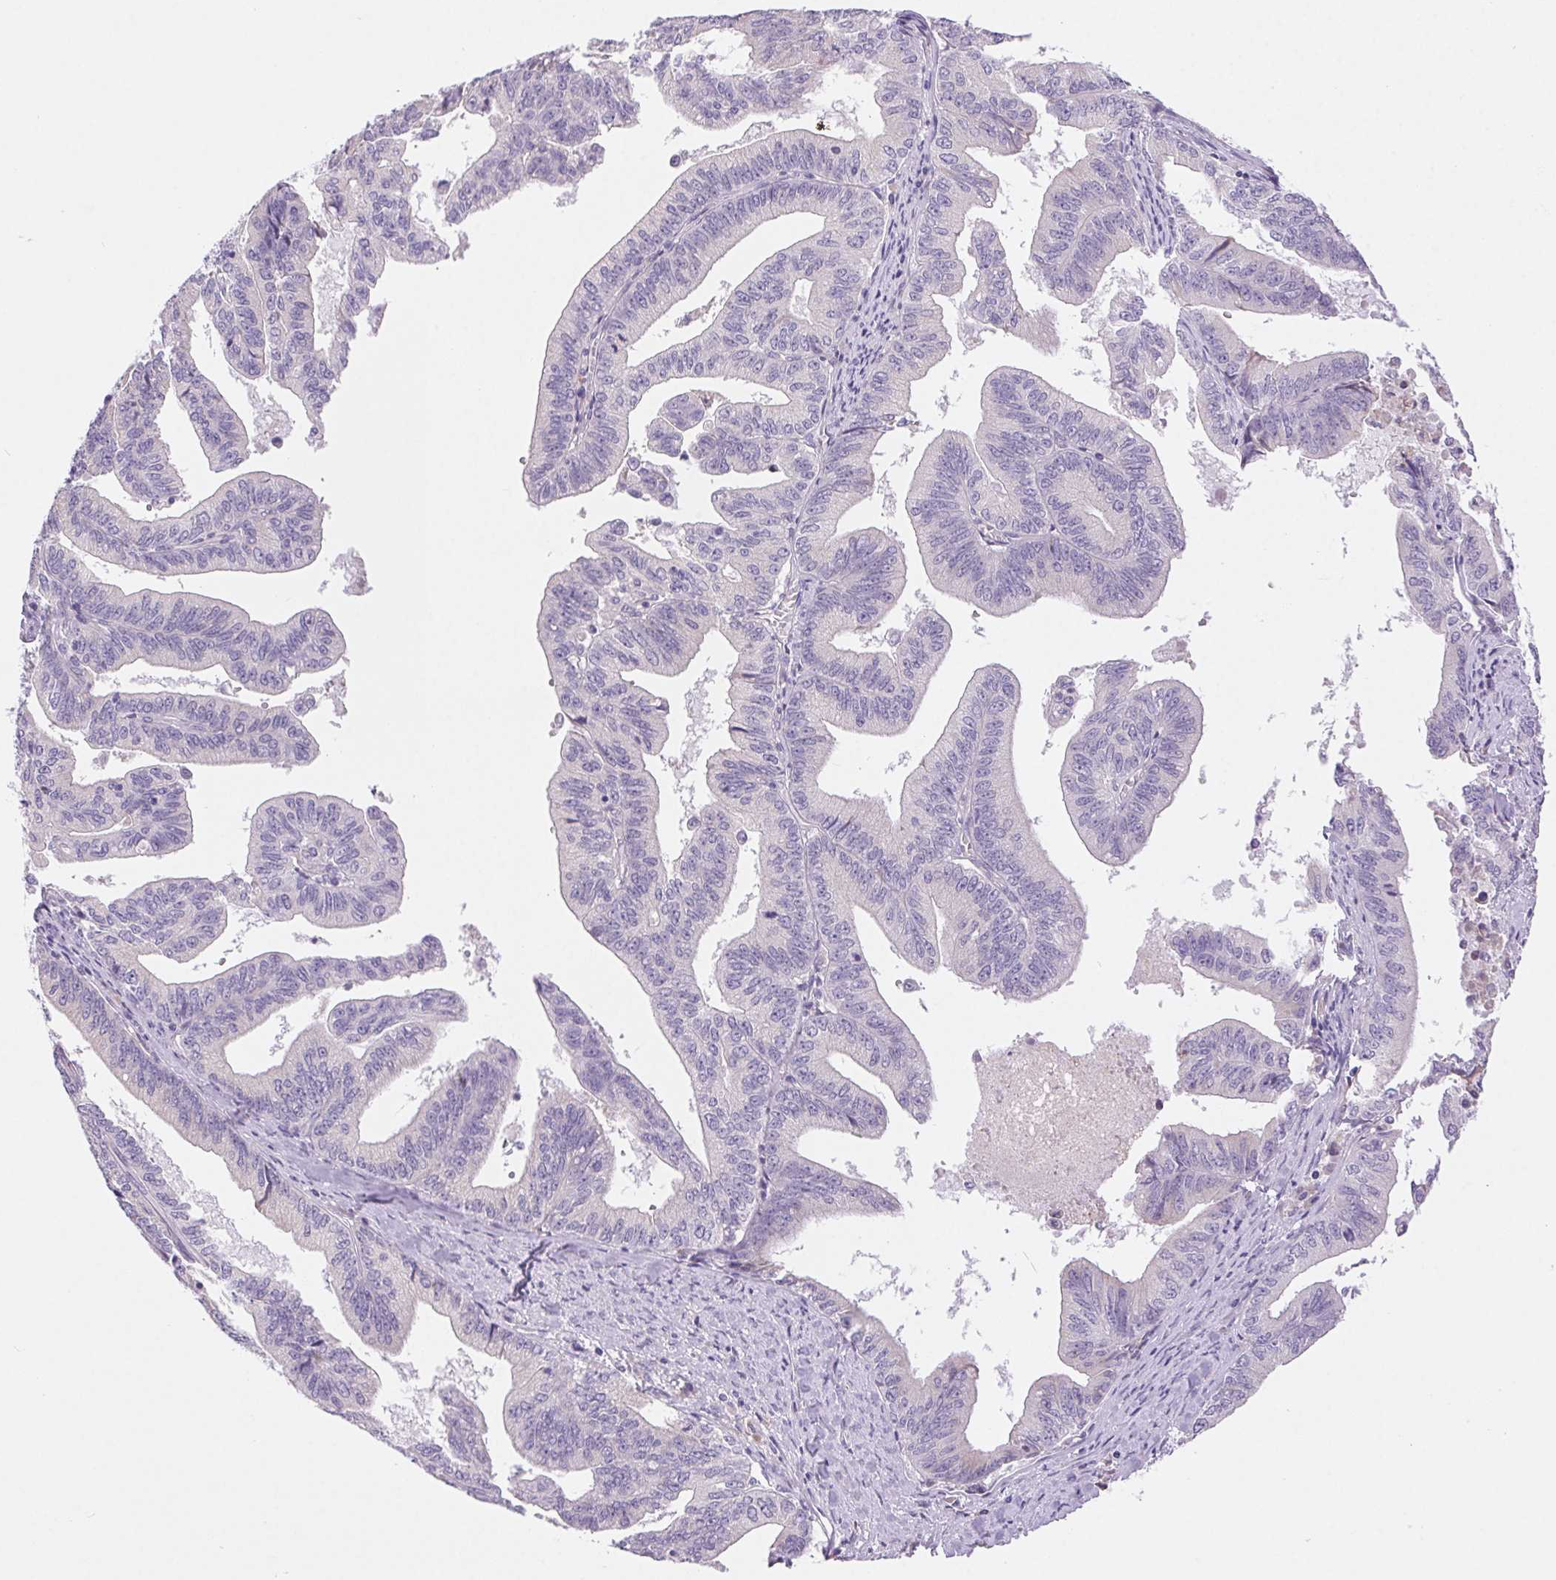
{"staining": {"intensity": "negative", "quantity": "none", "location": "none"}, "tissue": "endometrial cancer", "cell_type": "Tumor cells", "image_type": "cancer", "snomed": [{"axis": "morphology", "description": "Adenocarcinoma, NOS"}, {"axis": "topography", "description": "Endometrium"}], "caption": "The image demonstrates no staining of tumor cells in endometrial cancer (adenocarcinoma).", "gene": "ARHGAP11B", "patient": {"sex": "female", "age": 65}}